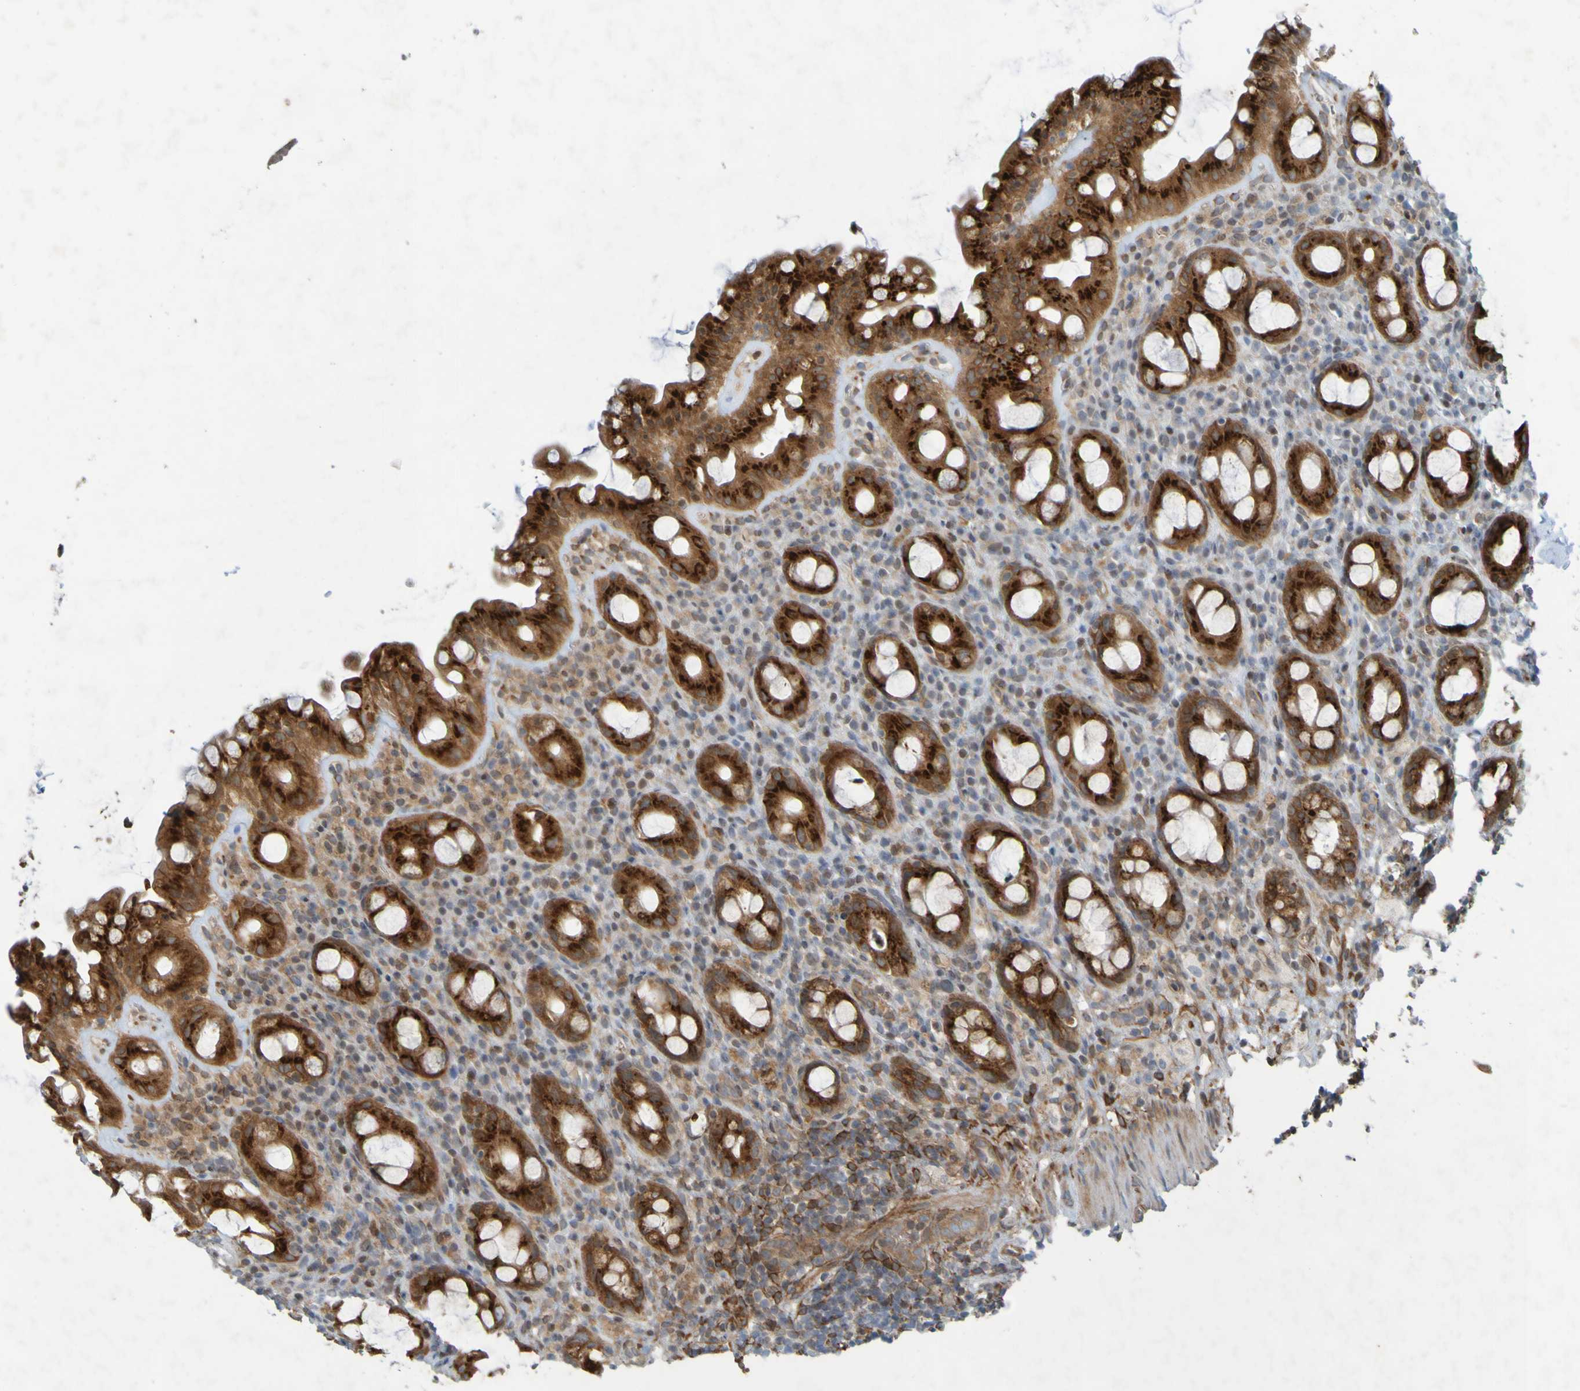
{"staining": {"intensity": "strong", "quantity": ">75%", "location": "cytoplasmic/membranous"}, "tissue": "rectum", "cell_type": "Glandular cells", "image_type": "normal", "snomed": [{"axis": "morphology", "description": "Normal tissue, NOS"}, {"axis": "topography", "description": "Rectum"}], "caption": "Immunohistochemistry (IHC) of unremarkable human rectum demonstrates high levels of strong cytoplasmic/membranous positivity in about >75% of glandular cells. The staining is performed using DAB (3,3'-diaminobenzidine) brown chromogen to label protein expression. The nuclei are counter-stained blue using hematoxylin.", "gene": "GUCY1A1", "patient": {"sex": "male", "age": 44}}